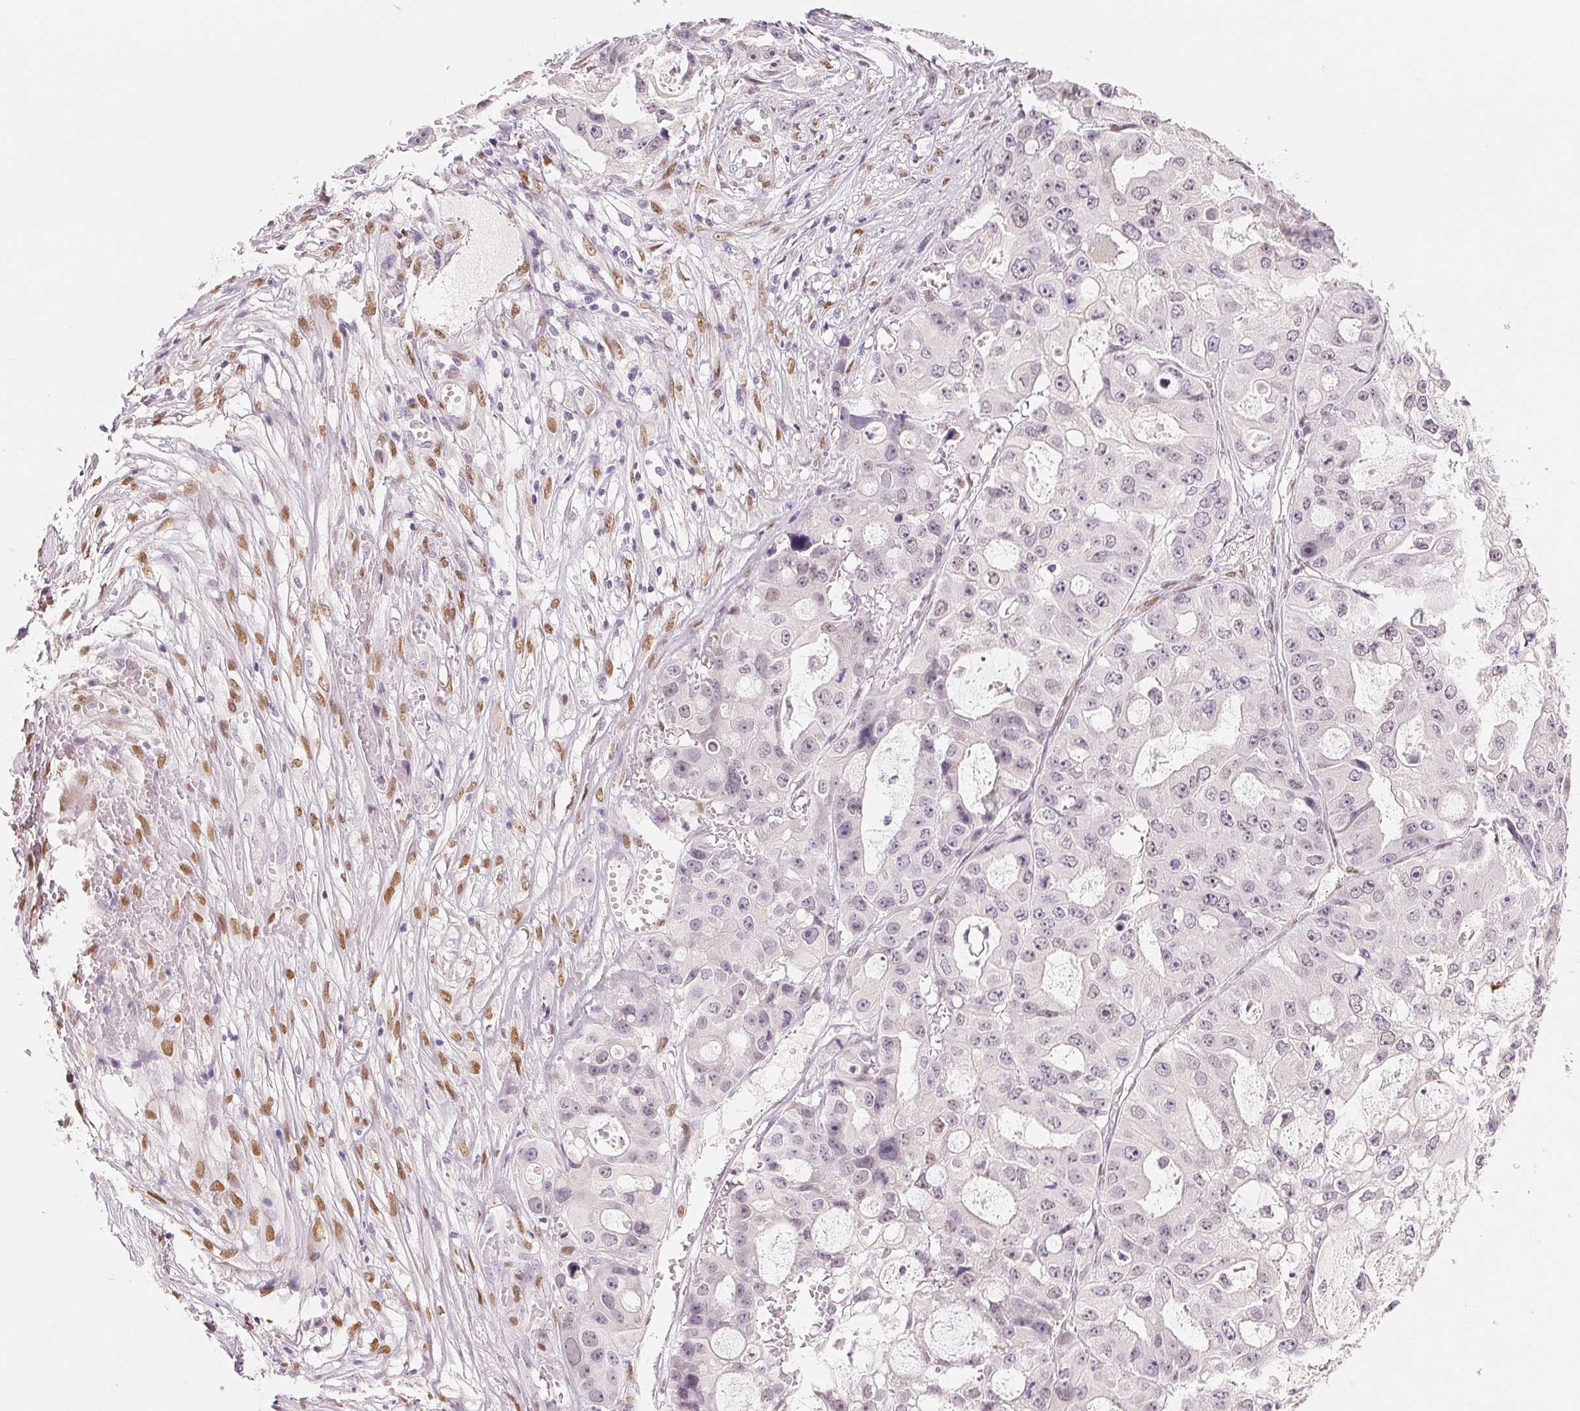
{"staining": {"intensity": "negative", "quantity": "none", "location": "none"}, "tissue": "ovarian cancer", "cell_type": "Tumor cells", "image_type": "cancer", "snomed": [{"axis": "morphology", "description": "Cystadenocarcinoma, serous, NOS"}, {"axis": "topography", "description": "Ovary"}], "caption": "An IHC histopathology image of ovarian serous cystadenocarcinoma is shown. There is no staining in tumor cells of ovarian serous cystadenocarcinoma.", "gene": "SMARCD3", "patient": {"sex": "female", "age": 56}}